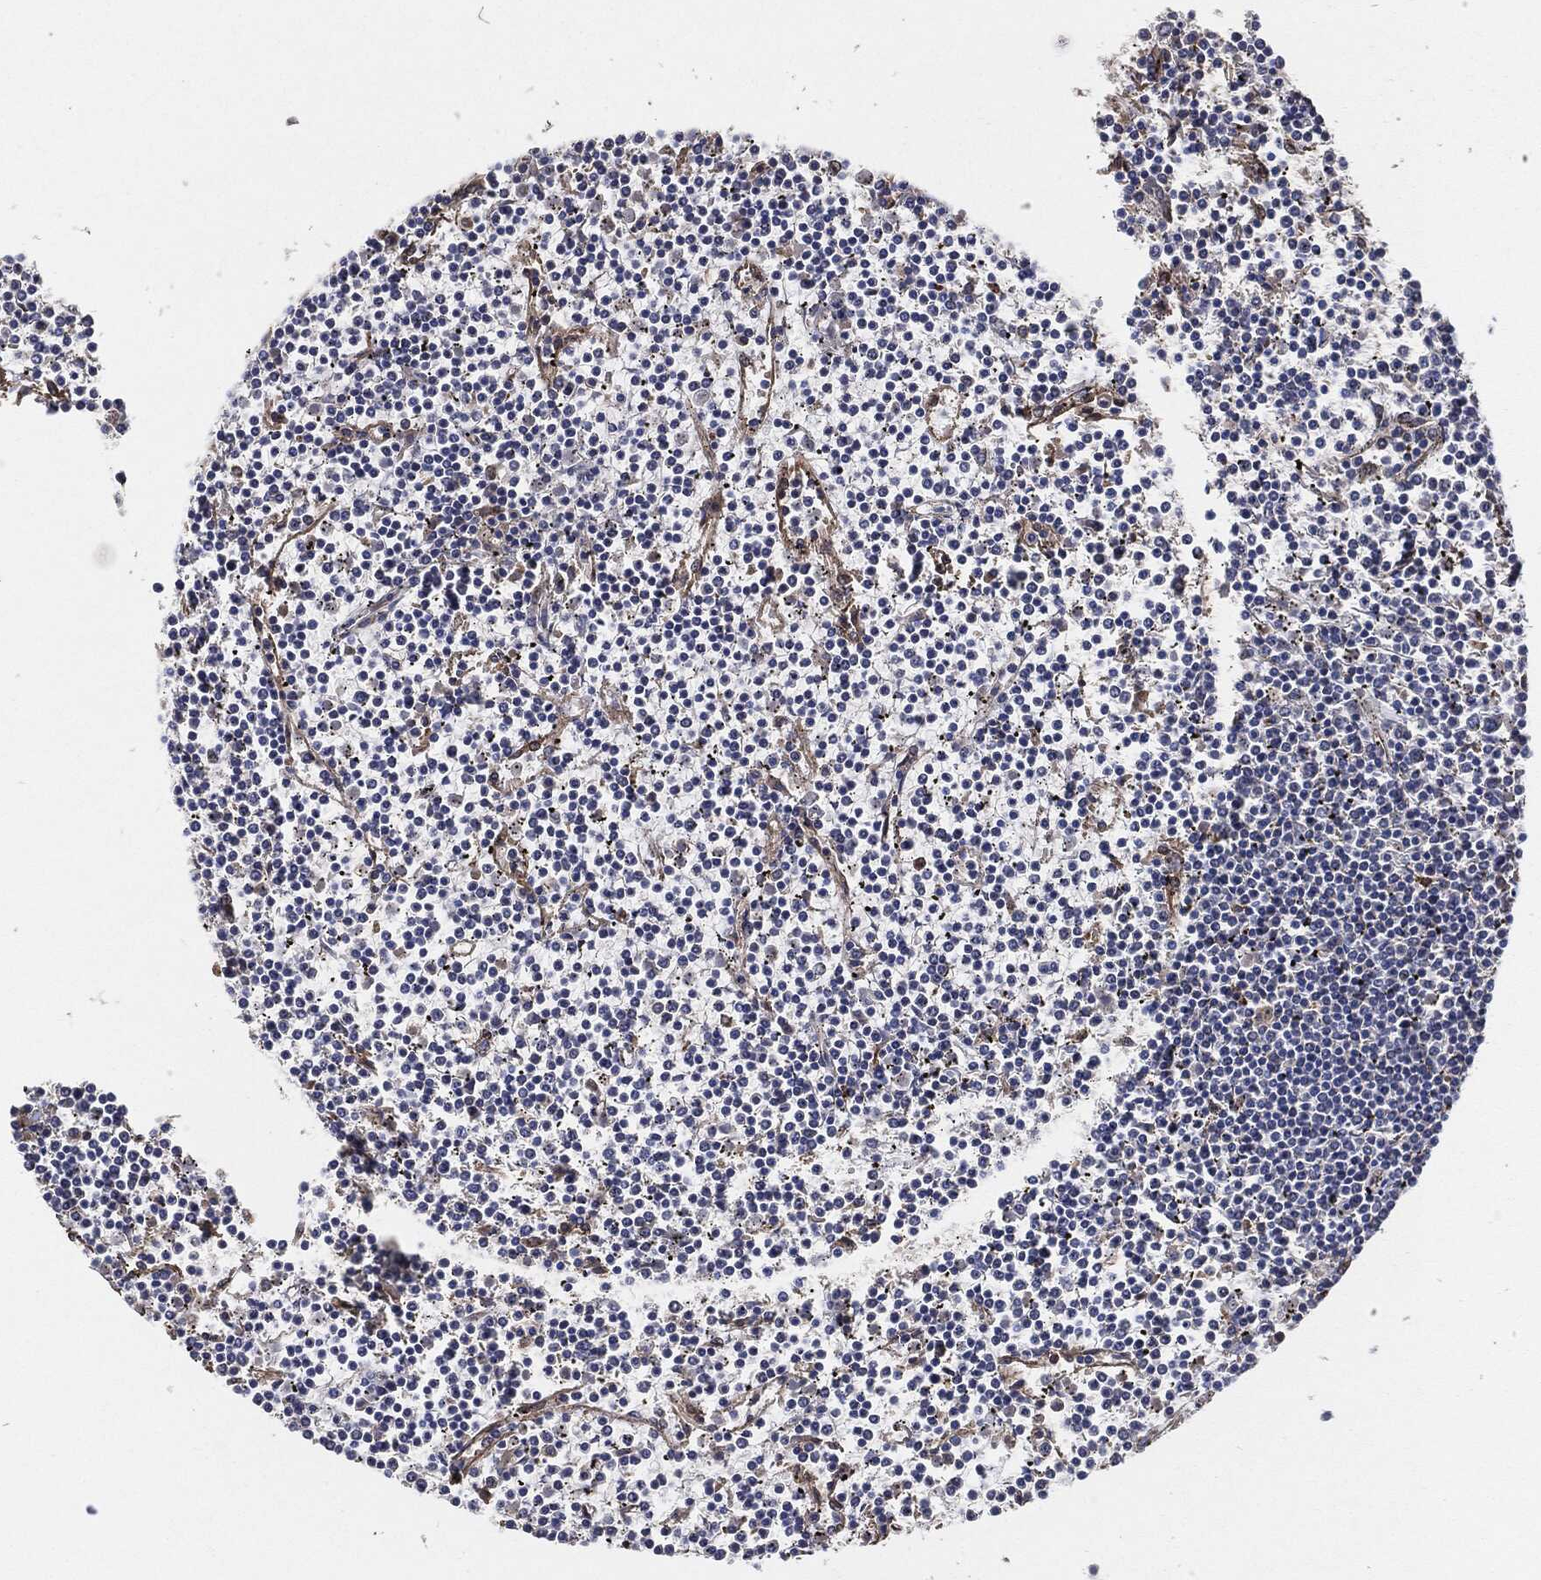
{"staining": {"intensity": "negative", "quantity": "none", "location": "none"}, "tissue": "lymphoma", "cell_type": "Tumor cells", "image_type": "cancer", "snomed": [{"axis": "morphology", "description": "Malignant lymphoma, non-Hodgkin's type, Low grade"}, {"axis": "topography", "description": "Spleen"}], "caption": "This histopathology image is of malignant lymphoma, non-Hodgkin's type (low-grade) stained with immunohistochemistry to label a protein in brown with the nuclei are counter-stained blue. There is no staining in tumor cells. (DAB (3,3'-diaminobenzidine) immunohistochemistry, high magnification).", "gene": "CTNNA1", "patient": {"sex": "female", "age": 19}}